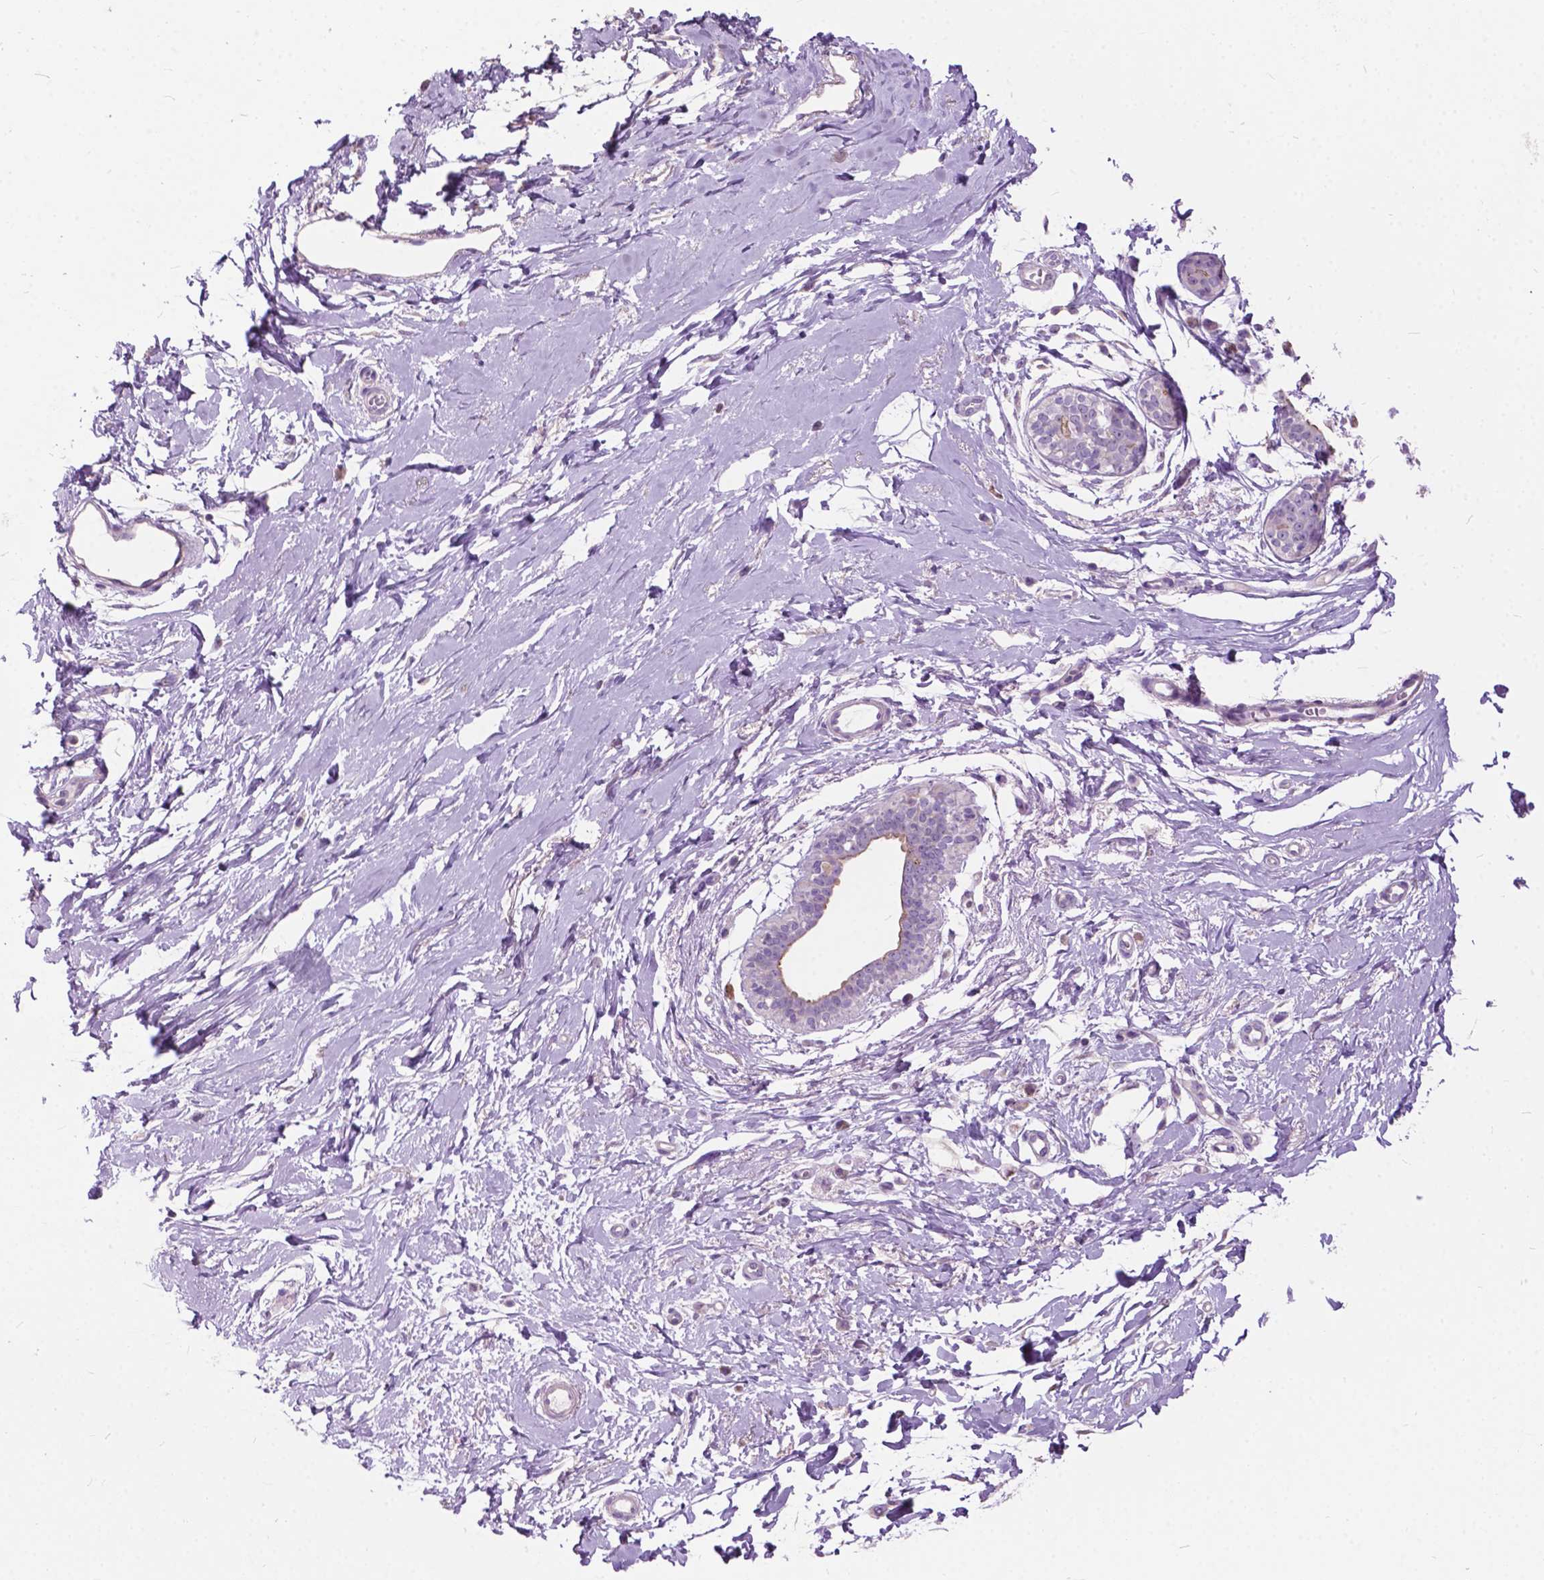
{"staining": {"intensity": "negative", "quantity": "none", "location": "none"}, "tissue": "breast", "cell_type": "Adipocytes", "image_type": "normal", "snomed": [{"axis": "morphology", "description": "Normal tissue, NOS"}, {"axis": "topography", "description": "Breast"}], "caption": "Immunohistochemistry (IHC) photomicrograph of unremarkable breast: human breast stained with DAB (3,3'-diaminobenzidine) exhibits no significant protein positivity in adipocytes.", "gene": "PRR35", "patient": {"sex": "female", "age": 49}}